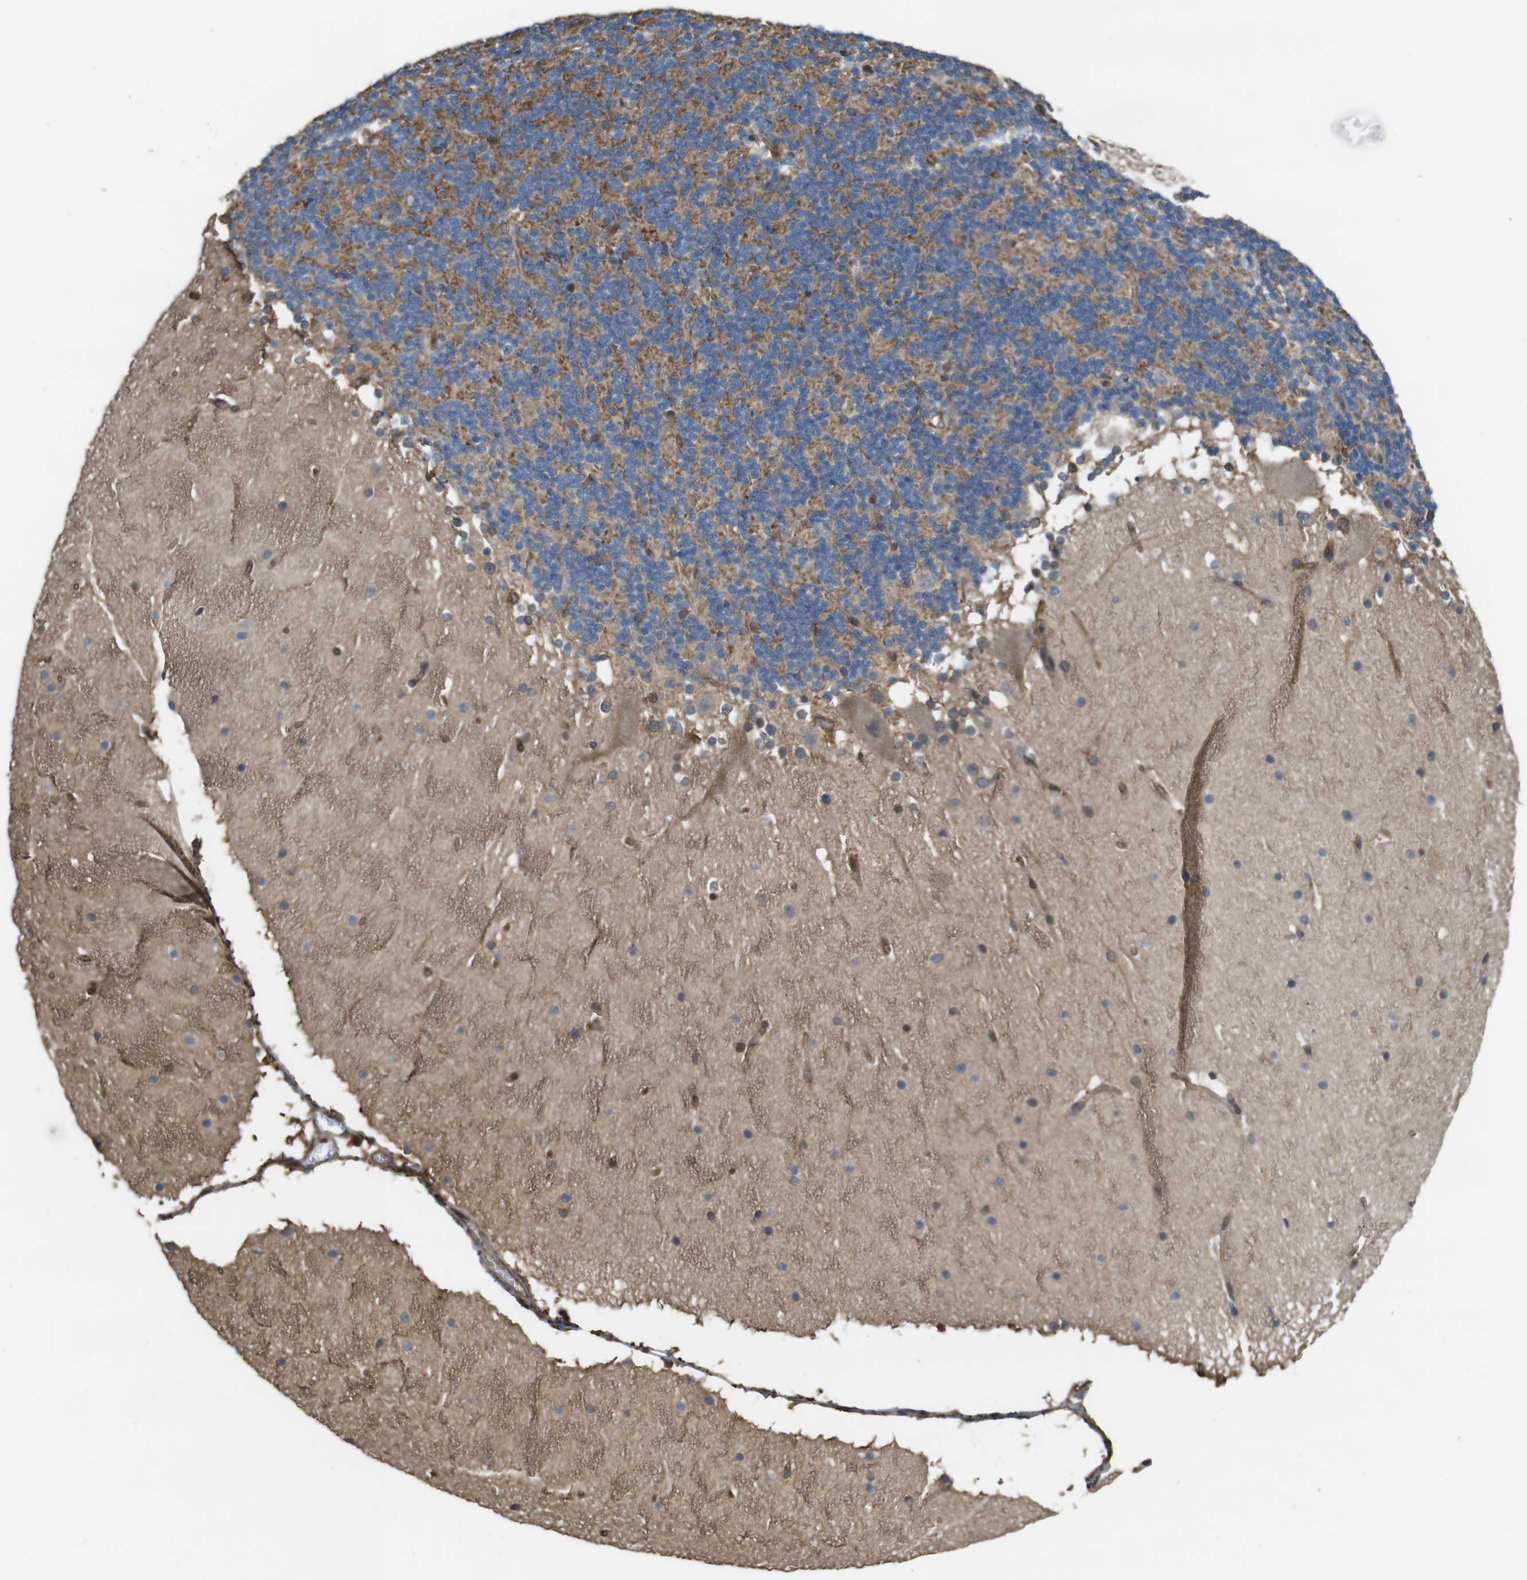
{"staining": {"intensity": "negative", "quantity": "none", "location": "none"}, "tissue": "cerebellum", "cell_type": "Cells in granular layer", "image_type": "normal", "snomed": [{"axis": "morphology", "description": "Normal tissue, NOS"}, {"axis": "topography", "description": "Cerebellum"}], "caption": "This is an IHC histopathology image of normal human cerebellum. There is no expression in cells in granular layer.", "gene": "ARHGDIA", "patient": {"sex": "female", "age": 19}}